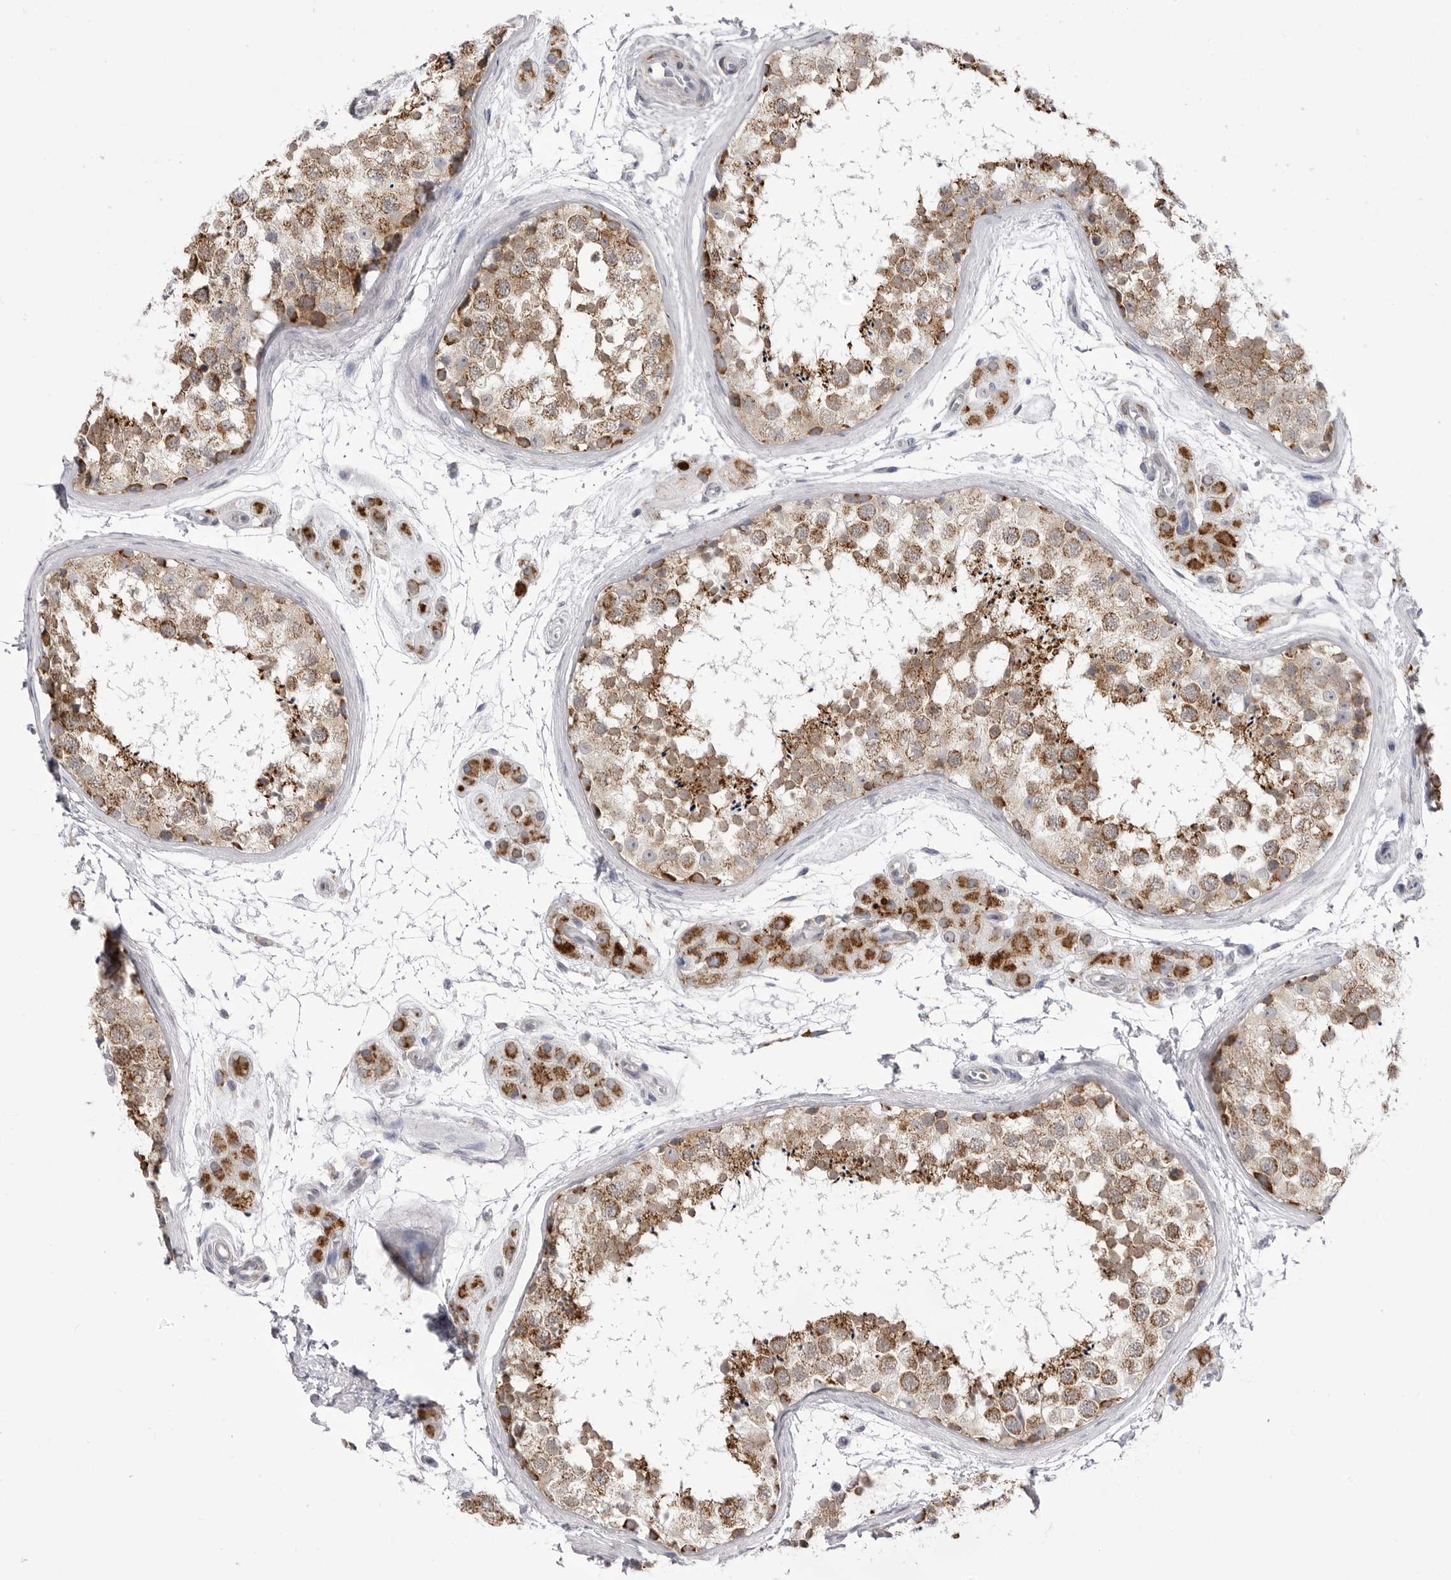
{"staining": {"intensity": "moderate", "quantity": ">75%", "location": "cytoplasmic/membranous"}, "tissue": "testis", "cell_type": "Cells in seminiferous ducts", "image_type": "normal", "snomed": [{"axis": "morphology", "description": "Normal tissue, NOS"}, {"axis": "topography", "description": "Testis"}], "caption": "Protein staining by immunohistochemistry demonstrates moderate cytoplasmic/membranous expression in approximately >75% of cells in seminiferous ducts in normal testis. Nuclei are stained in blue.", "gene": "FH", "patient": {"sex": "male", "age": 56}}